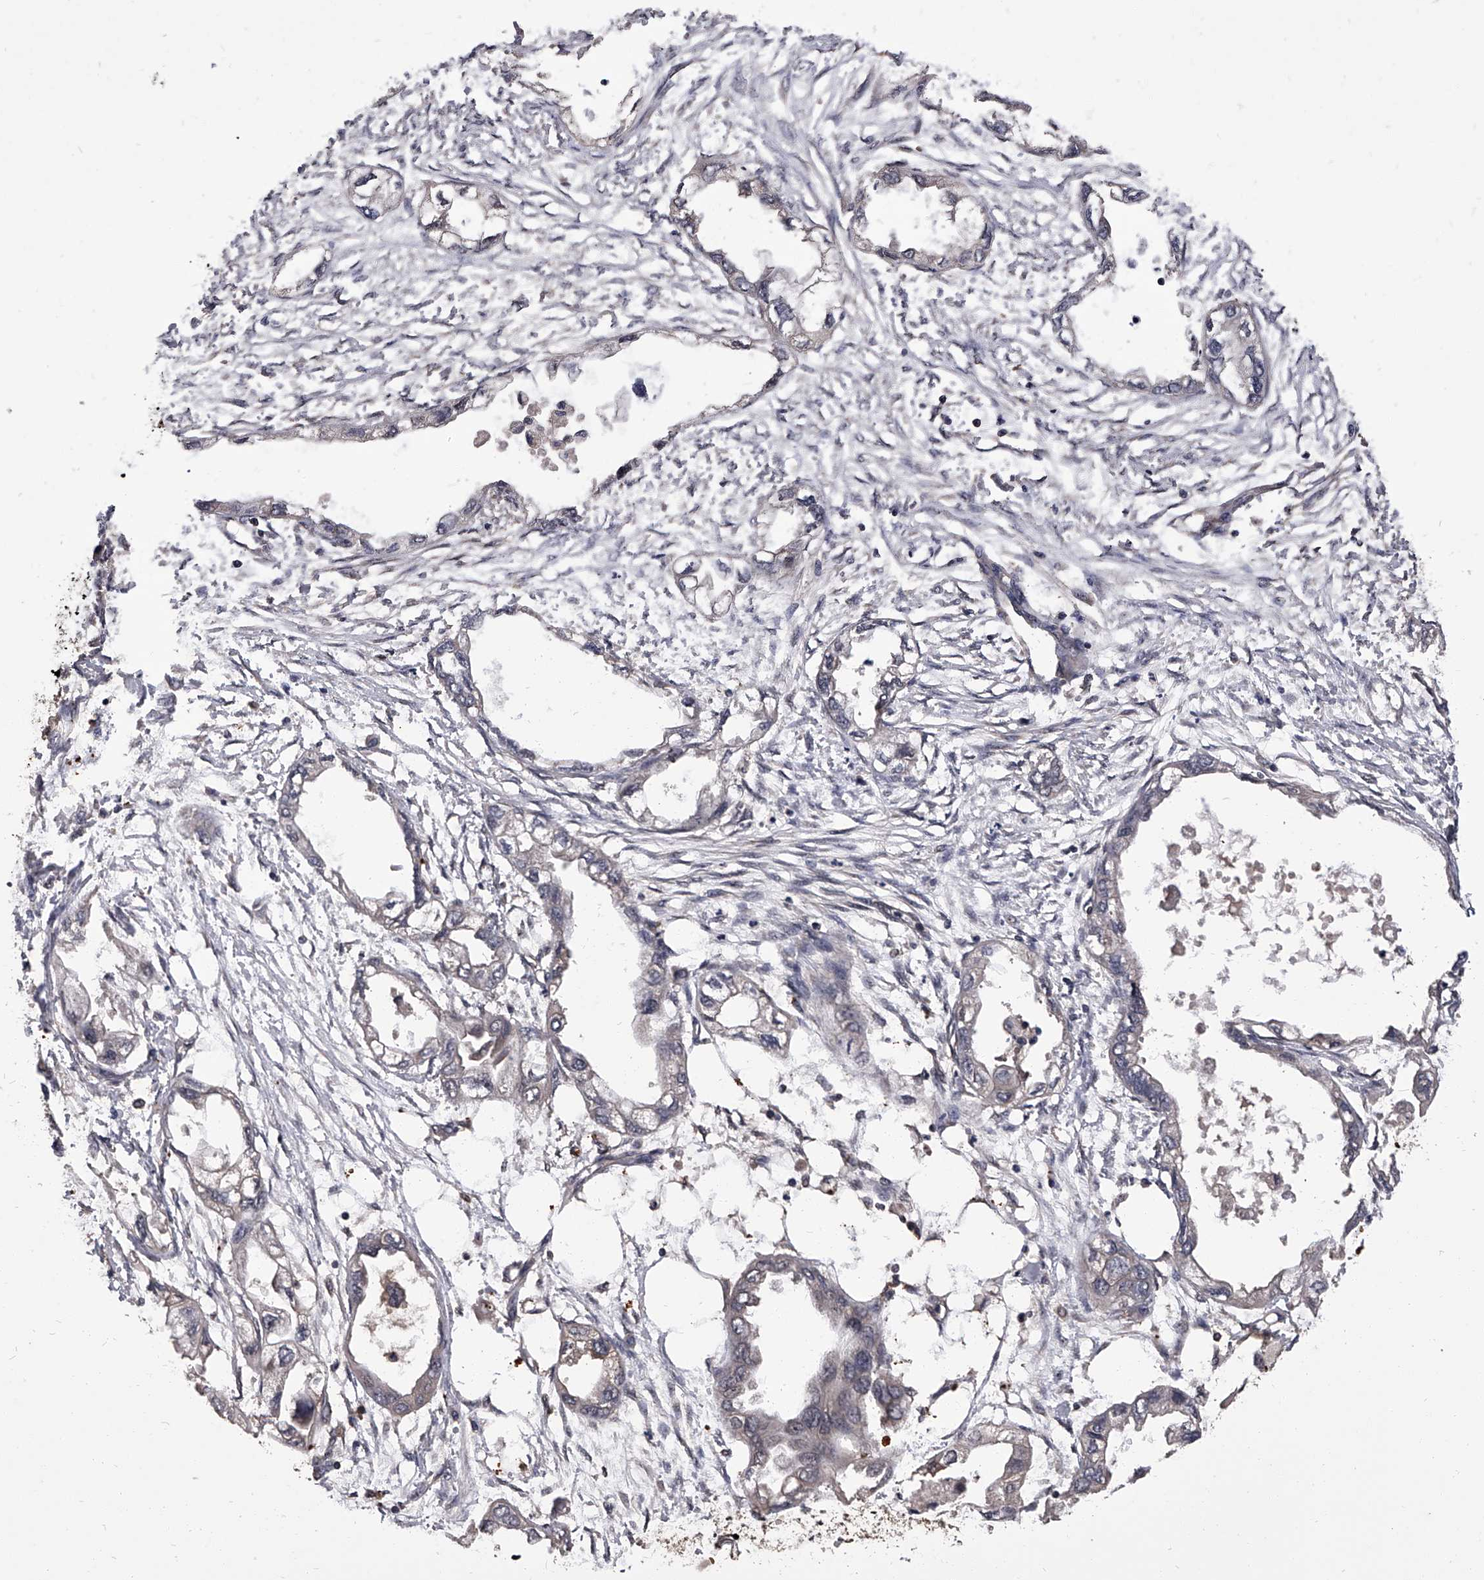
{"staining": {"intensity": "negative", "quantity": "none", "location": "none"}, "tissue": "endometrial cancer", "cell_type": "Tumor cells", "image_type": "cancer", "snomed": [{"axis": "morphology", "description": "Adenocarcinoma, NOS"}, {"axis": "morphology", "description": "Adenocarcinoma, metastatic, NOS"}, {"axis": "topography", "description": "Adipose tissue"}, {"axis": "topography", "description": "Endometrium"}], "caption": "The immunohistochemistry (IHC) image has no significant expression in tumor cells of endometrial cancer (metastatic adenocarcinoma) tissue.", "gene": "SLC18B1", "patient": {"sex": "female", "age": 67}}